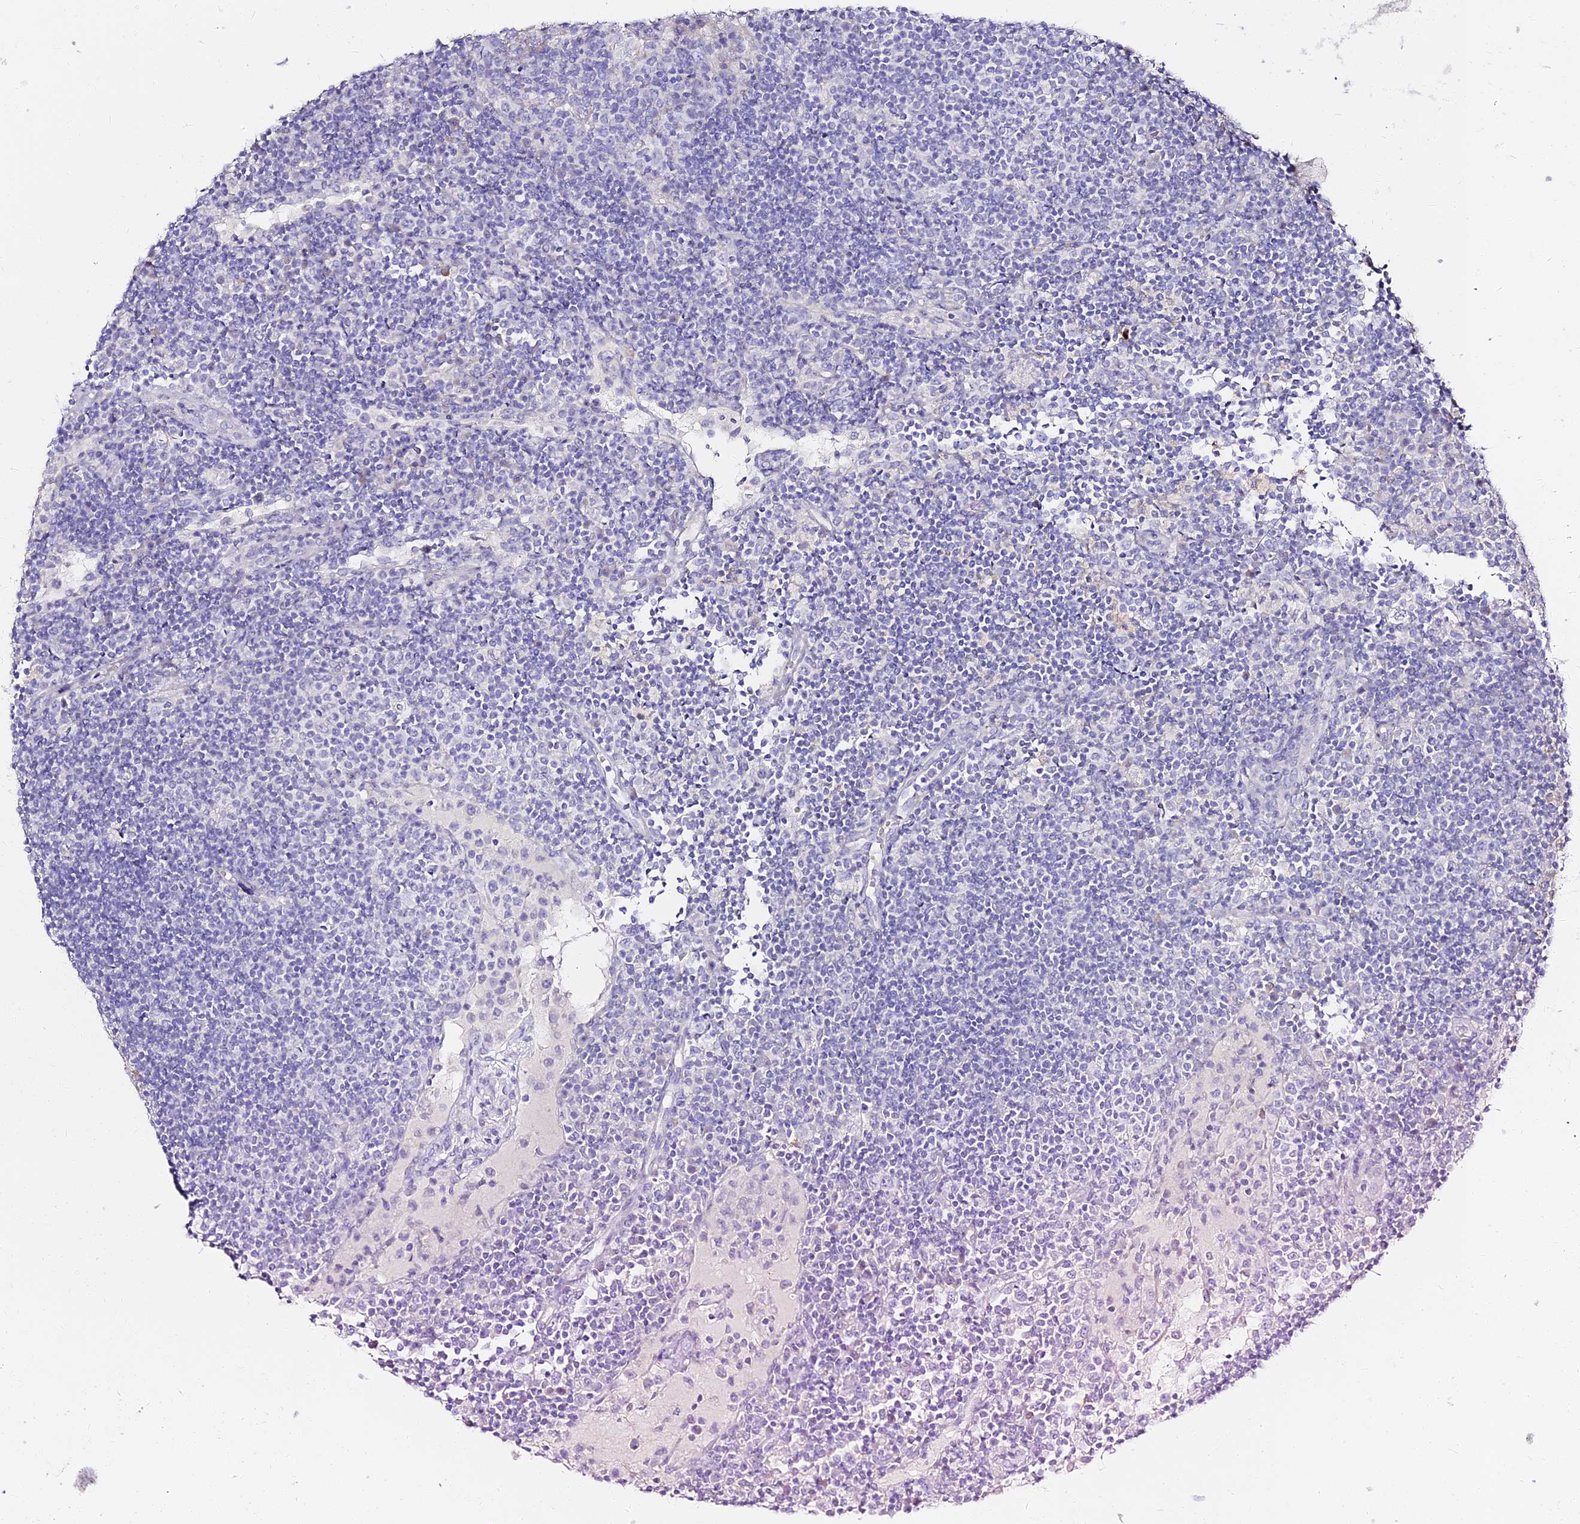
{"staining": {"intensity": "negative", "quantity": "none", "location": "none"}, "tissue": "lymph node", "cell_type": "Germinal center cells", "image_type": "normal", "snomed": [{"axis": "morphology", "description": "Normal tissue, NOS"}, {"axis": "topography", "description": "Lymph node"}], "caption": "Immunohistochemical staining of normal human lymph node reveals no significant positivity in germinal center cells.", "gene": "ALPG", "patient": {"sex": "female", "age": 53}}